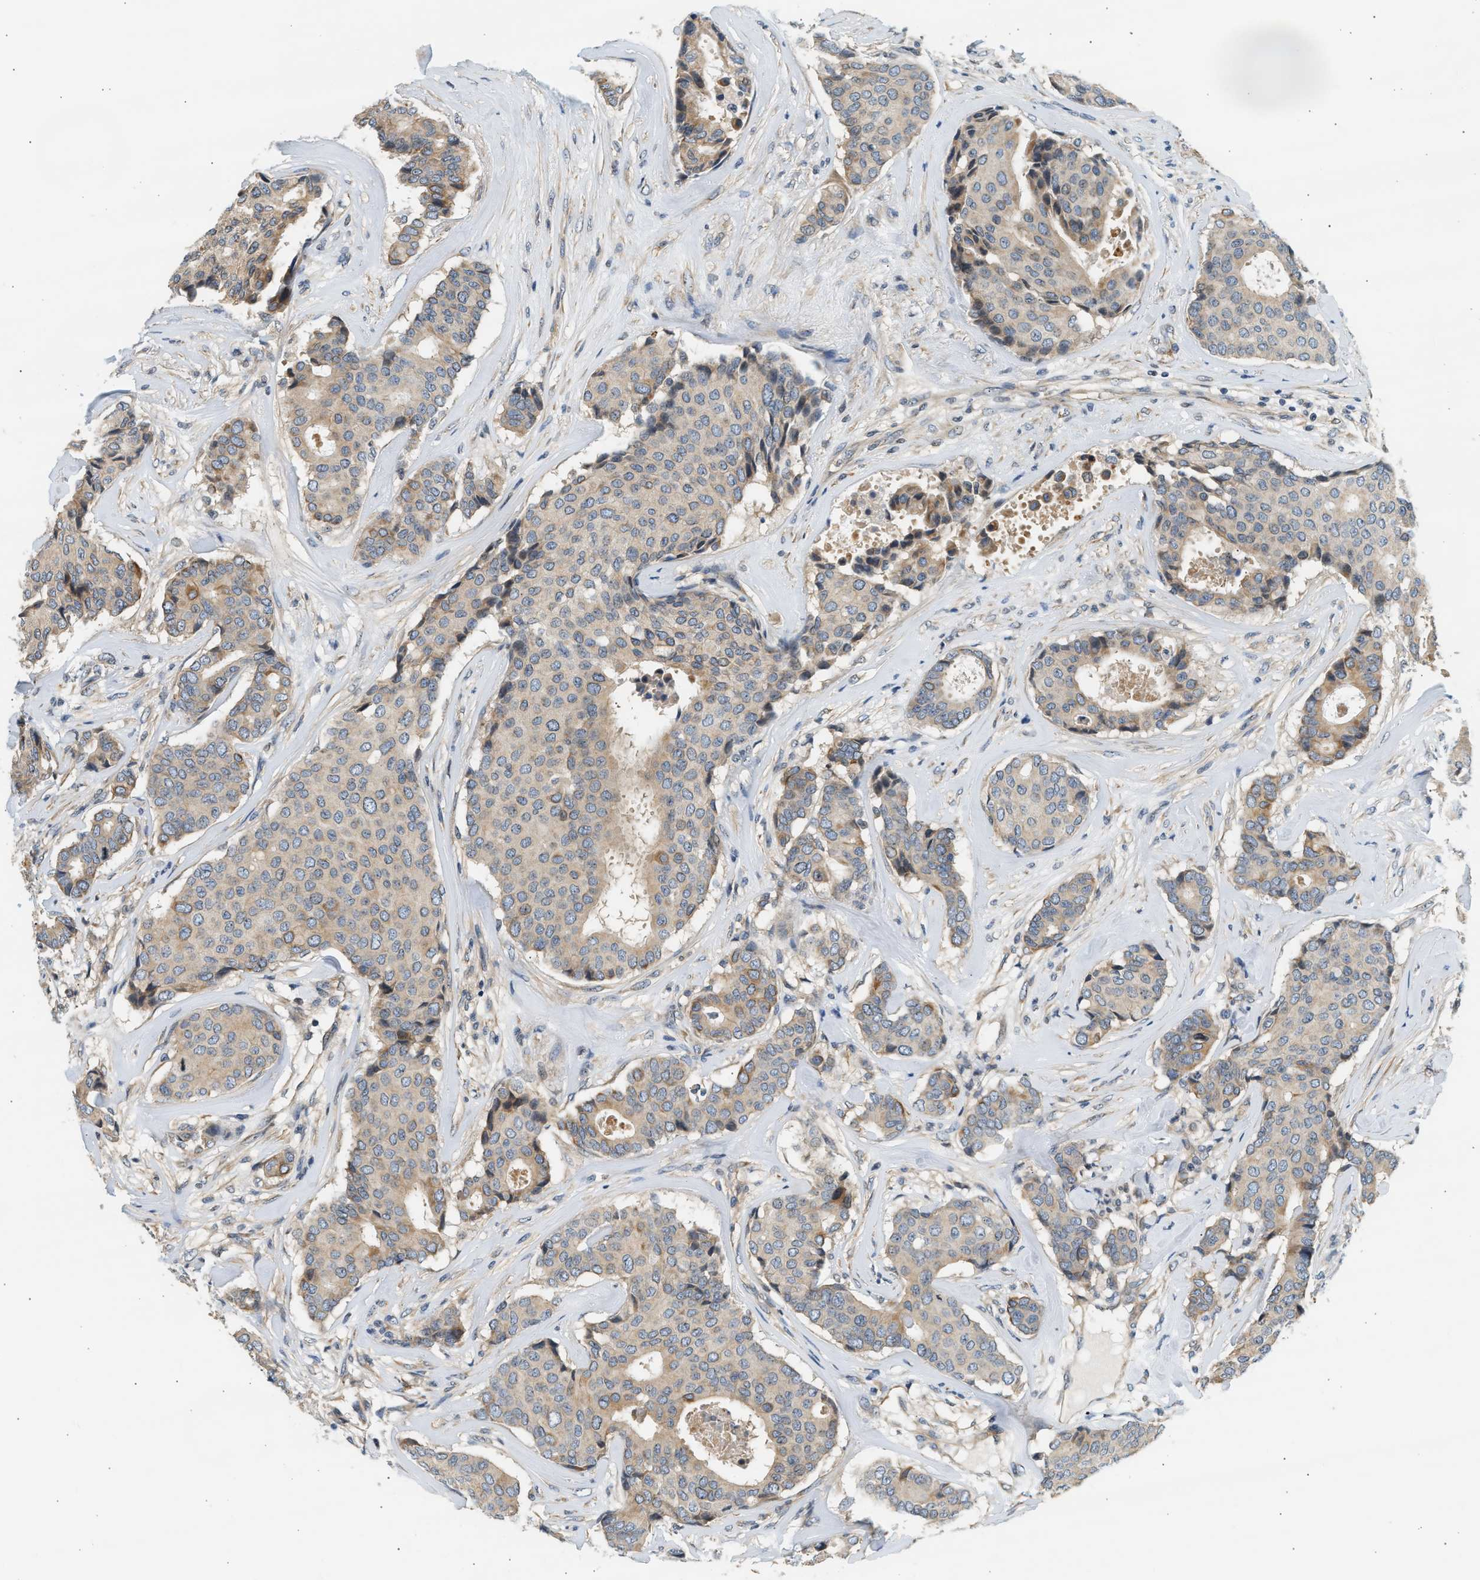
{"staining": {"intensity": "weak", "quantity": "<25%", "location": "cytoplasmic/membranous"}, "tissue": "breast cancer", "cell_type": "Tumor cells", "image_type": "cancer", "snomed": [{"axis": "morphology", "description": "Duct carcinoma"}, {"axis": "topography", "description": "Breast"}], "caption": "The histopathology image reveals no staining of tumor cells in intraductal carcinoma (breast).", "gene": "WDR31", "patient": {"sex": "female", "age": 75}}